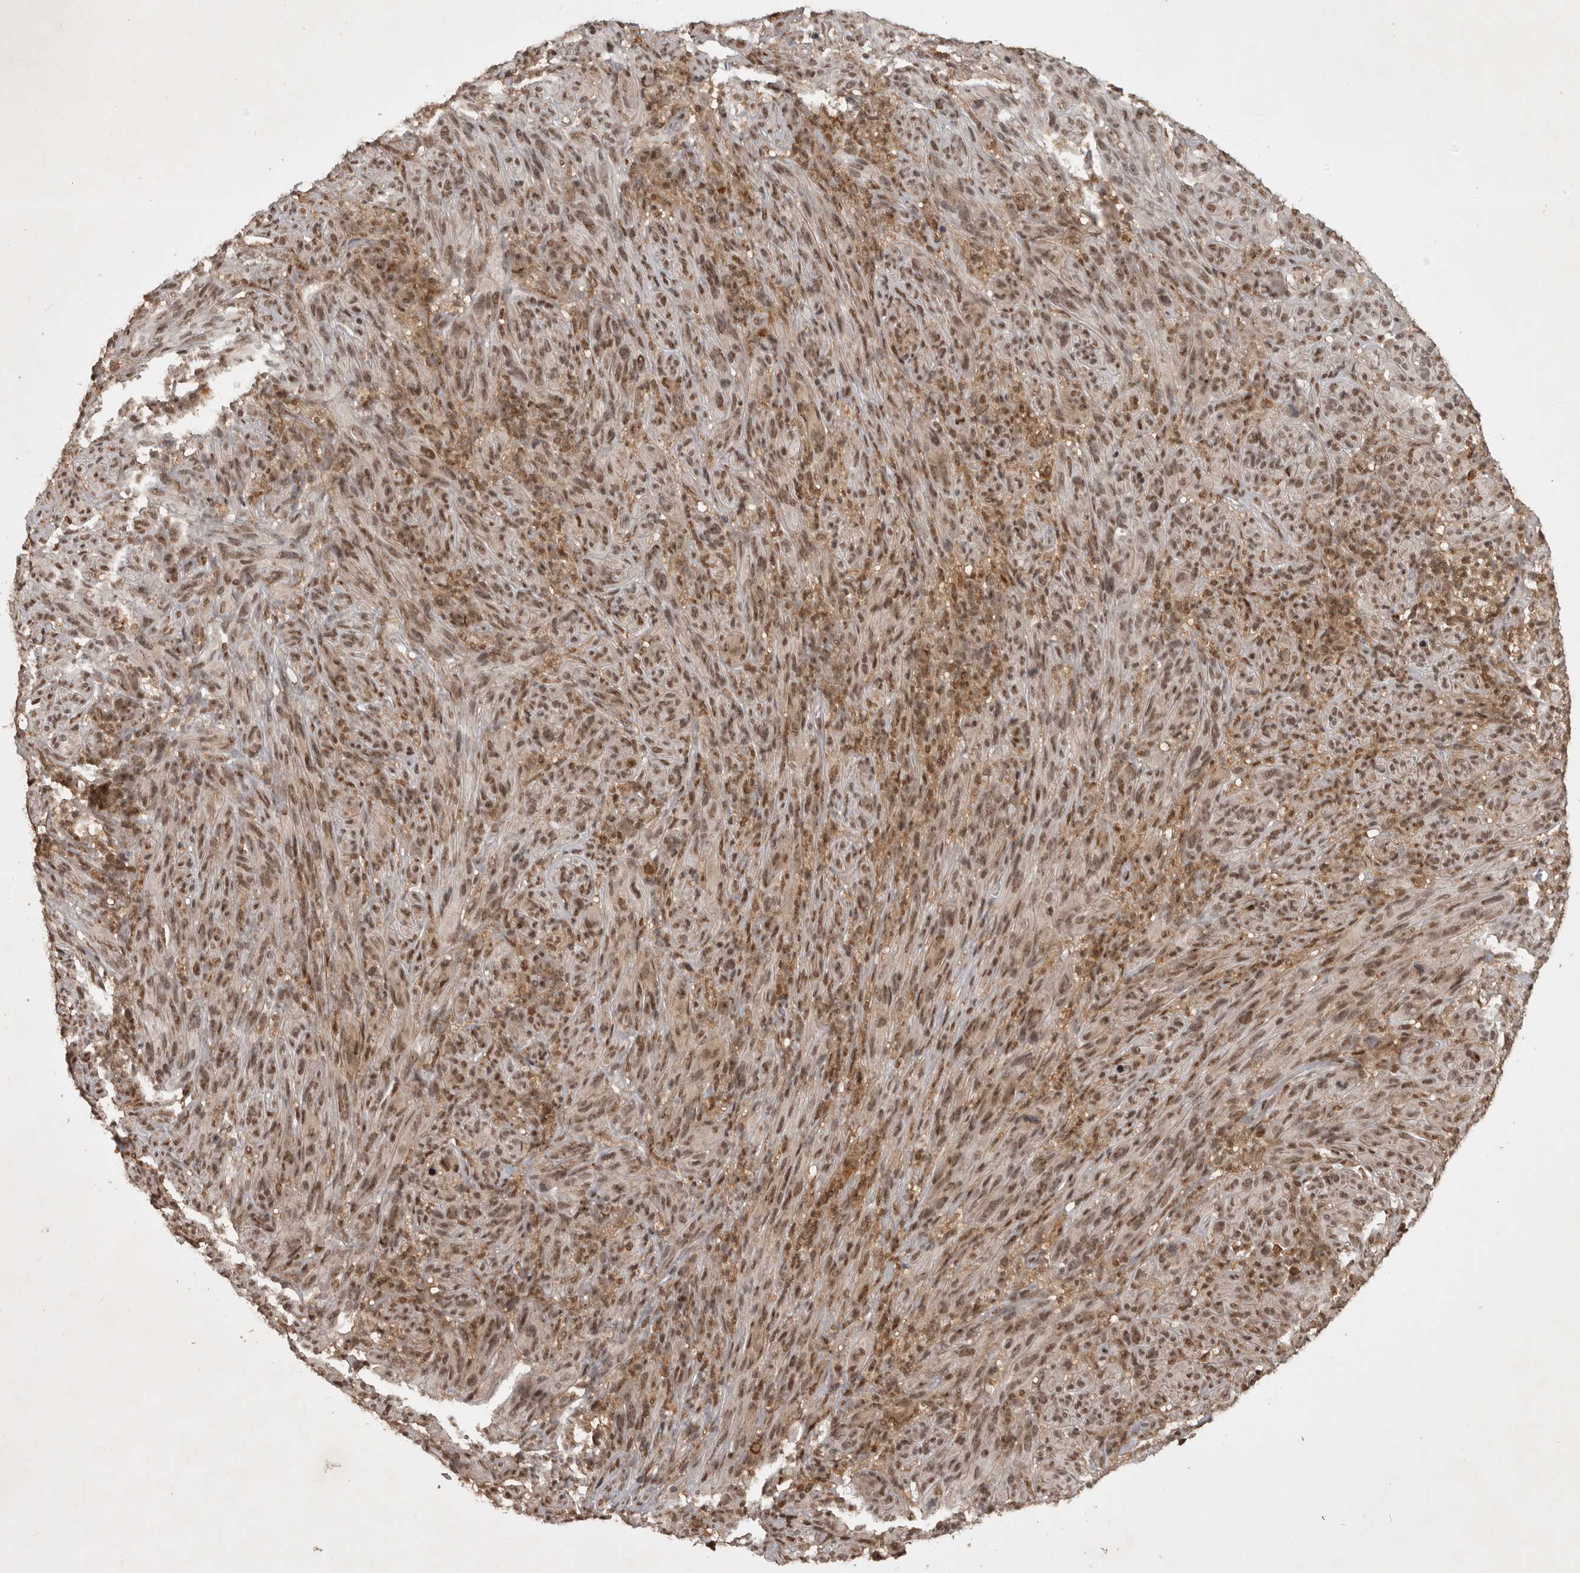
{"staining": {"intensity": "moderate", "quantity": ">75%", "location": "nuclear"}, "tissue": "melanoma", "cell_type": "Tumor cells", "image_type": "cancer", "snomed": [{"axis": "morphology", "description": "Malignant melanoma, NOS"}, {"axis": "topography", "description": "Skin of head"}], "caption": "Melanoma stained with DAB (3,3'-diaminobenzidine) IHC reveals medium levels of moderate nuclear staining in about >75% of tumor cells. The staining was performed using DAB (3,3'-diaminobenzidine), with brown indicating positive protein expression. Nuclei are stained blue with hematoxylin.", "gene": "CBLL1", "patient": {"sex": "male", "age": 96}}